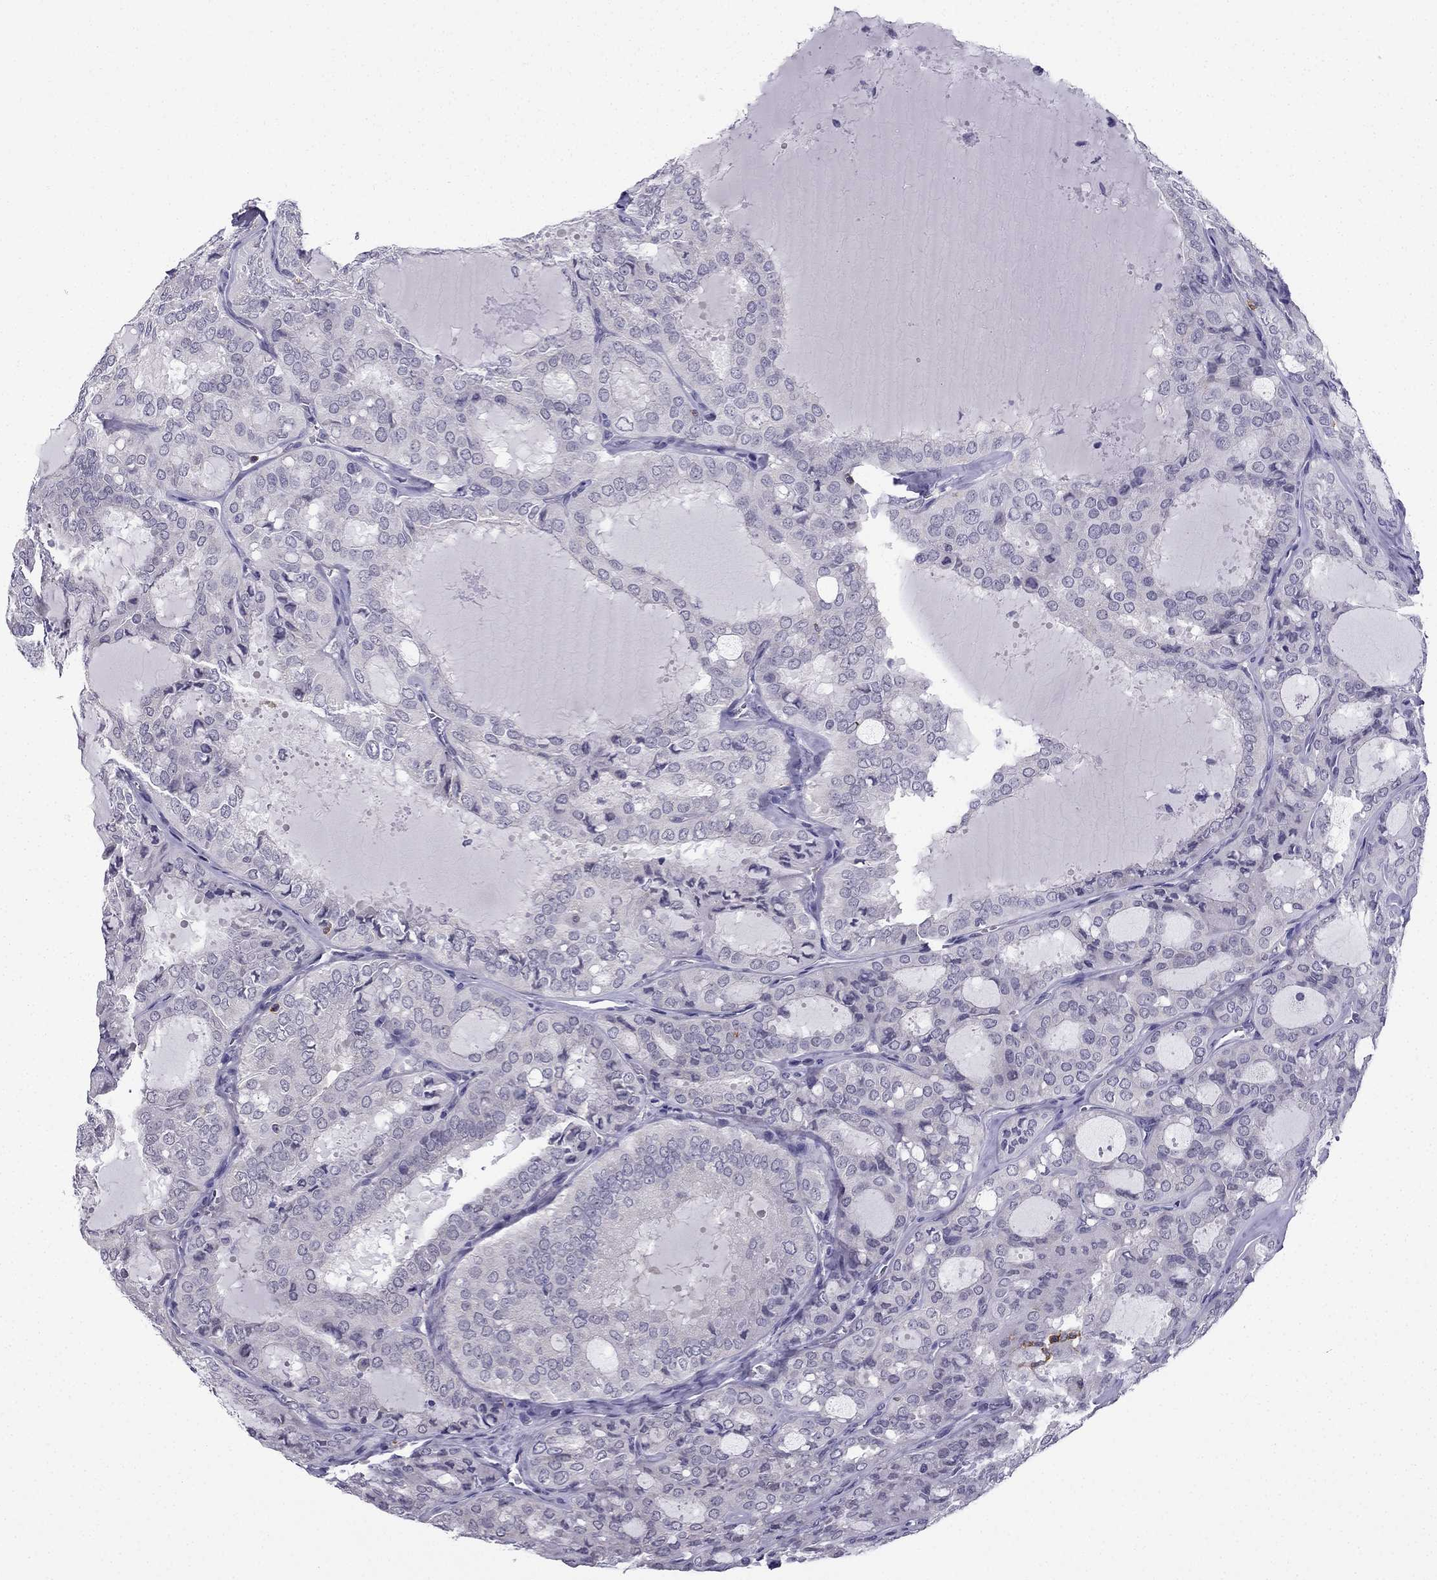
{"staining": {"intensity": "negative", "quantity": "none", "location": "none"}, "tissue": "thyroid cancer", "cell_type": "Tumor cells", "image_type": "cancer", "snomed": [{"axis": "morphology", "description": "Follicular adenoma carcinoma, NOS"}, {"axis": "topography", "description": "Thyroid gland"}], "caption": "IHC micrograph of thyroid cancer stained for a protein (brown), which exhibits no staining in tumor cells.", "gene": "CCK", "patient": {"sex": "male", "age": 75}}